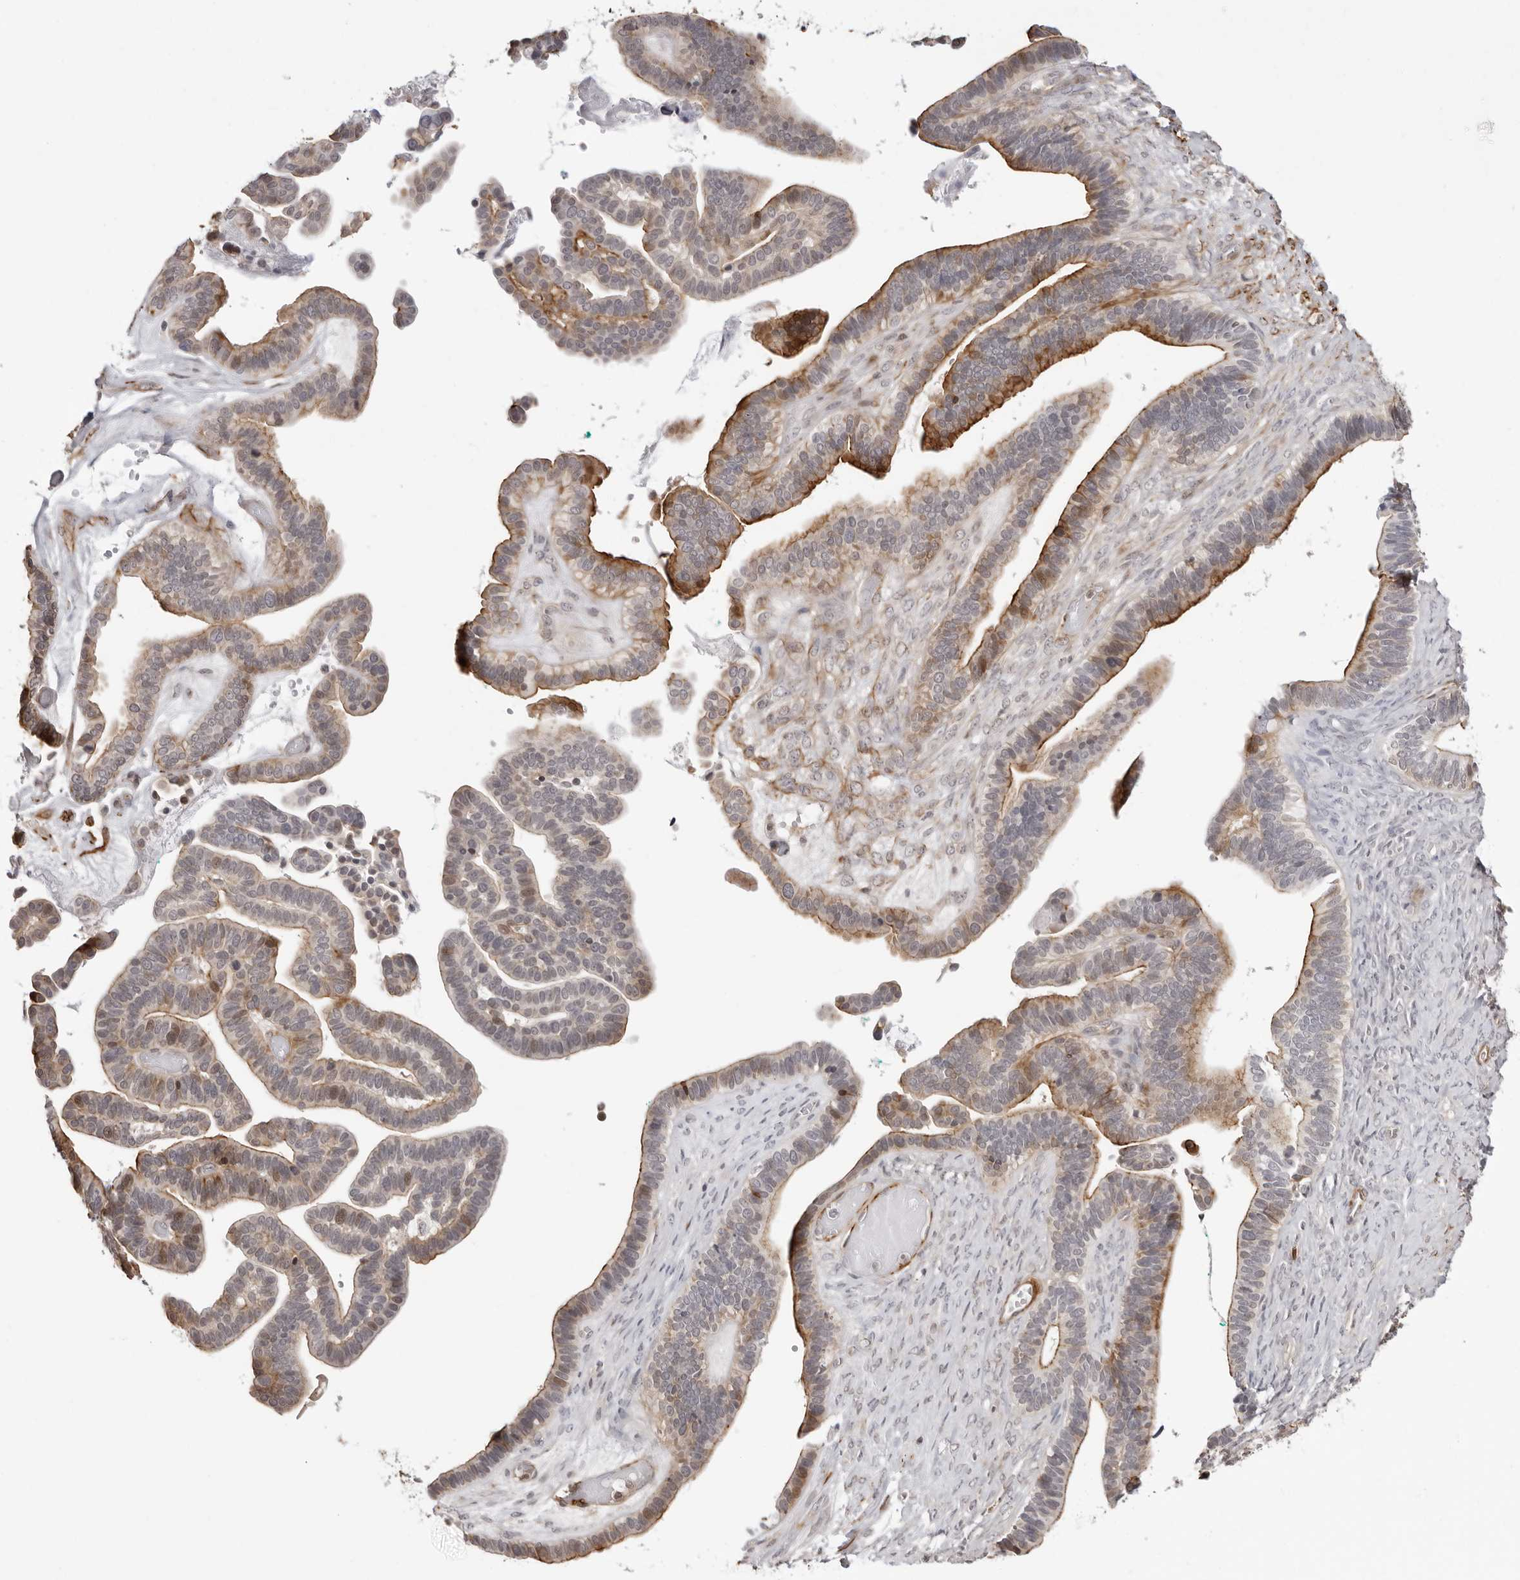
{"staining": {"intensity": "moderate", "quantity": "25%-75%", "location": "cytoplasmic/membranous"}, "tissue": "ovarian cancer", "cell_type": "Tumor cells", "image_type": "cancer", "snomed": [{"axis": "morphology", "description": "Cystadenocarcinoma, serous, NOS"}, {"axis": "topography", "description": "Ovary"}], "caption": "This image shows IHC staining of ovarian cancer, with medium moderate cytoplasmic/membranous expression in about 25%-75% of tumor cells.", "gene": "UNK", "patient": {"sex": "female", "age": 56}}